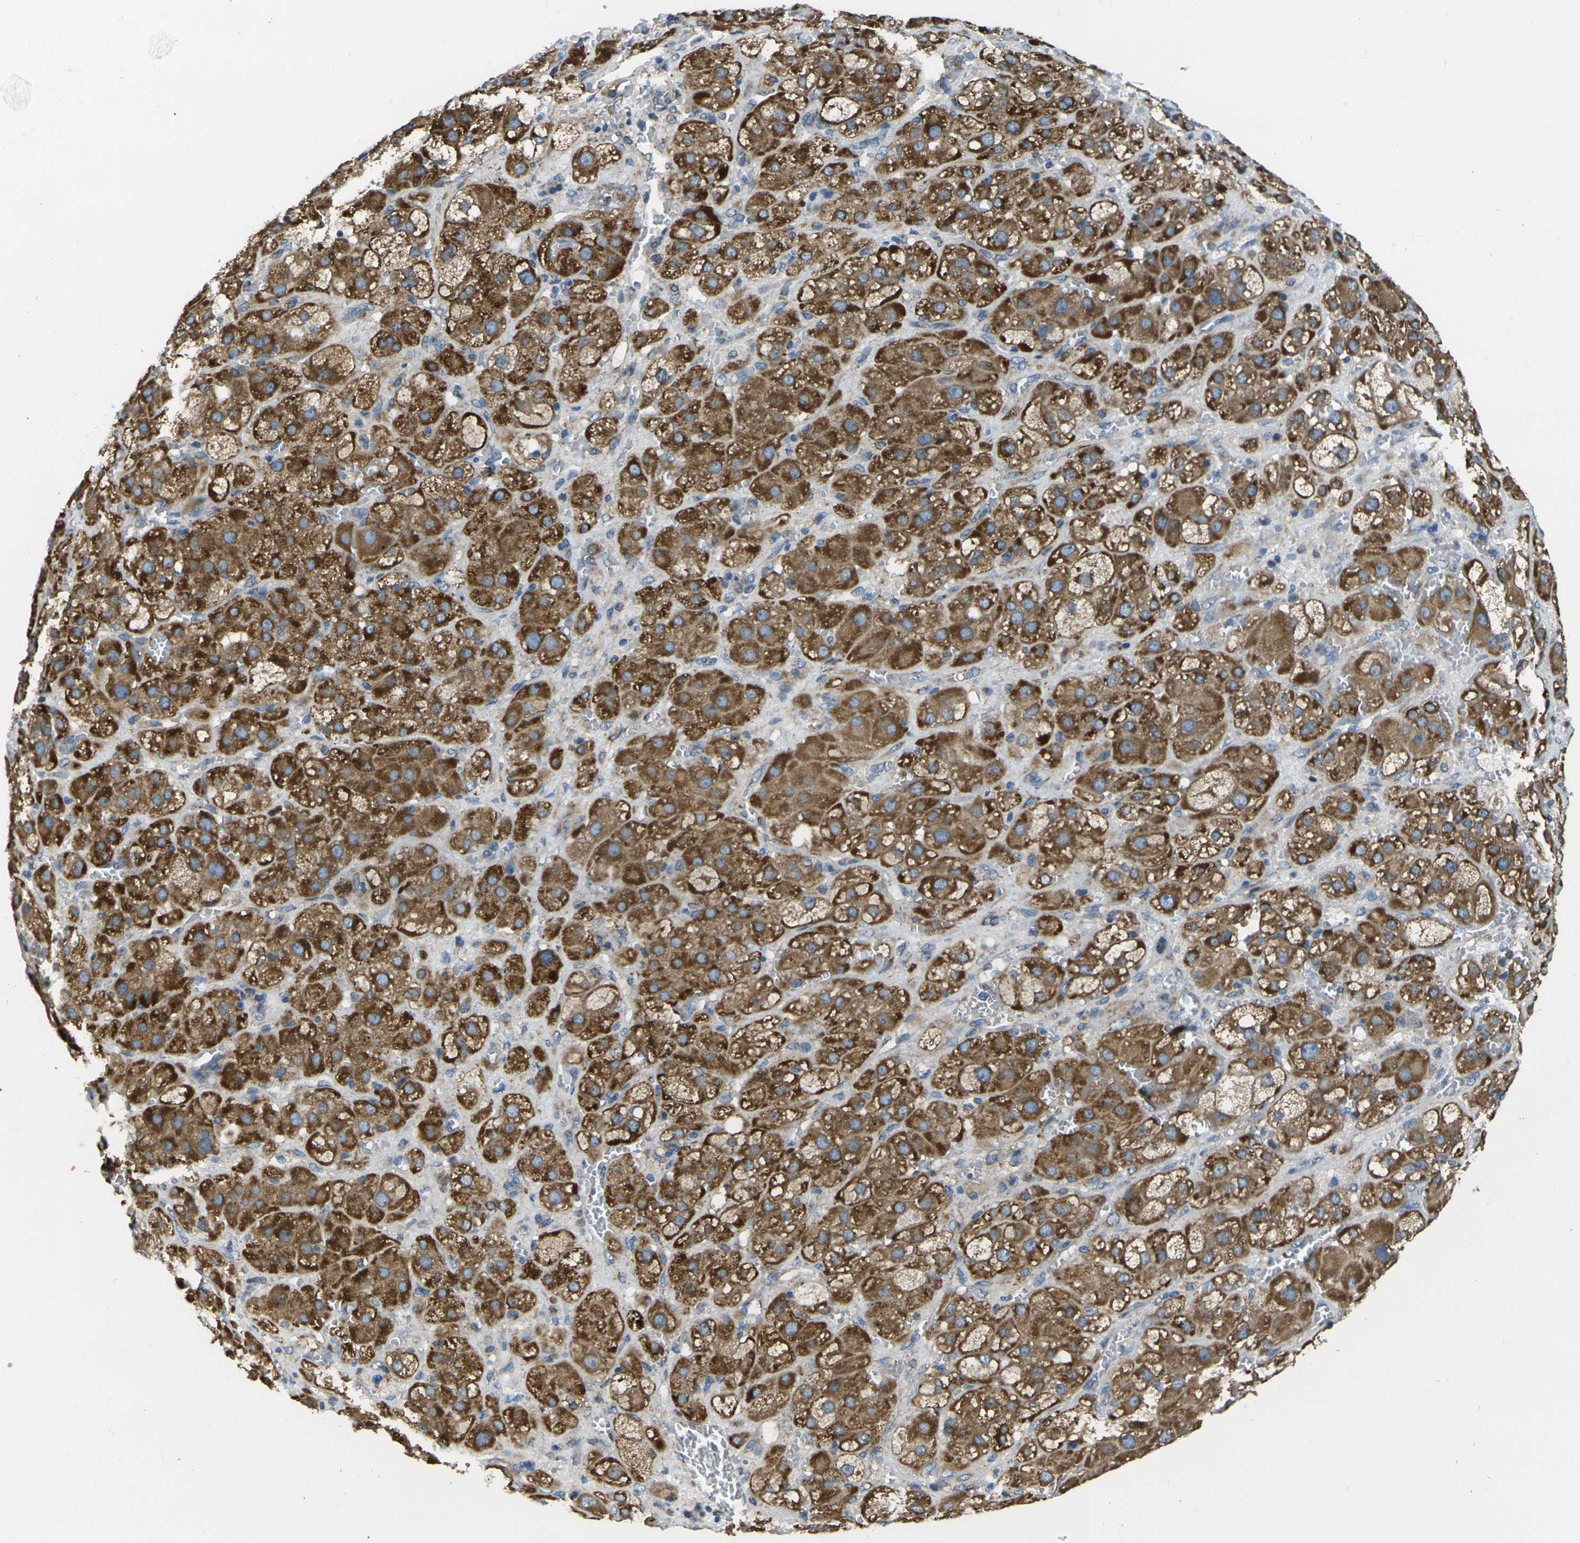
{"staining": {"intensity": "strong", "quantity": ">75%", "location": "cytoplasmic/membranous"}, "tissue": "adrenal gland", "cell_type": "Glandular cells", "image_type": "normal", "snomed": [{"axis": "morphology", "description": "Normal tissue, NOS"}, {"axis": "topography", "description": "Adrenal gland"}], "caption": "IHC (DAB) staining of normal adrenal gland reveals strong cytoplasmic/membranous protein staining in approximately >75% of glandular cells.", "gene": "TMEM120B", "patient": {"sex": "female", "age": 47}}